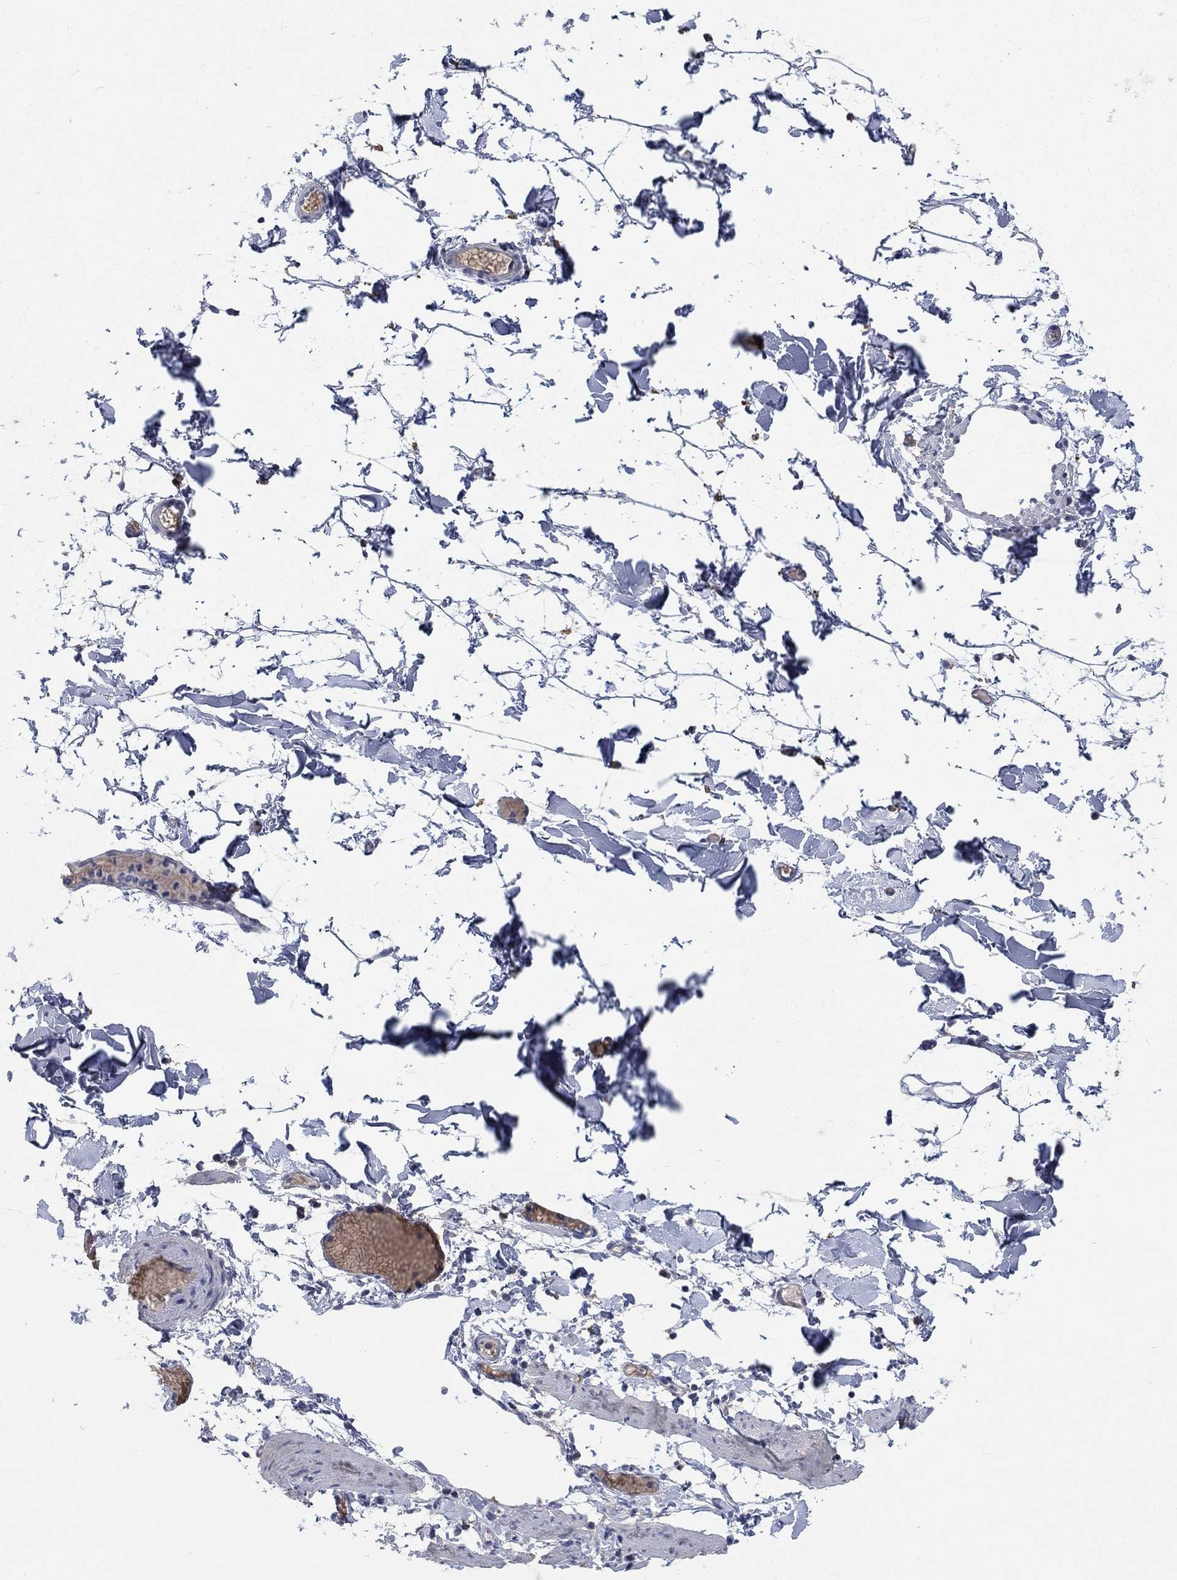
{"staining": {"intensity": "negative", "quantity": "none", "location": "none"}, "tissue": "adipose tissue", "cell_type": "Adipocytes", "image_type": "normal", "snomed": [{"axis": "morphology", "description": "Normal tissue, NOS"}, {"axis": "topography", "description": "Gallbladder"}, {"axis": "topography", "description": "Peripheral nerve tissue"}], "caption": "High magnification brightfield microscopy of benign adipose tissue stained with DAB (3,3'-diaminobenzidine) (brown) and counterstained with hematoxylin (blue): adipocytes show no significant staining. The staining was performed using DAB (3,3'-diaminobenzidine) to visualize the protein expression in brown, while the nuclei were stained in blue with hematoxylin (Magnification: 20x).", "gene": "UGT8", "patient": {"sex": "female", "age": 45}}